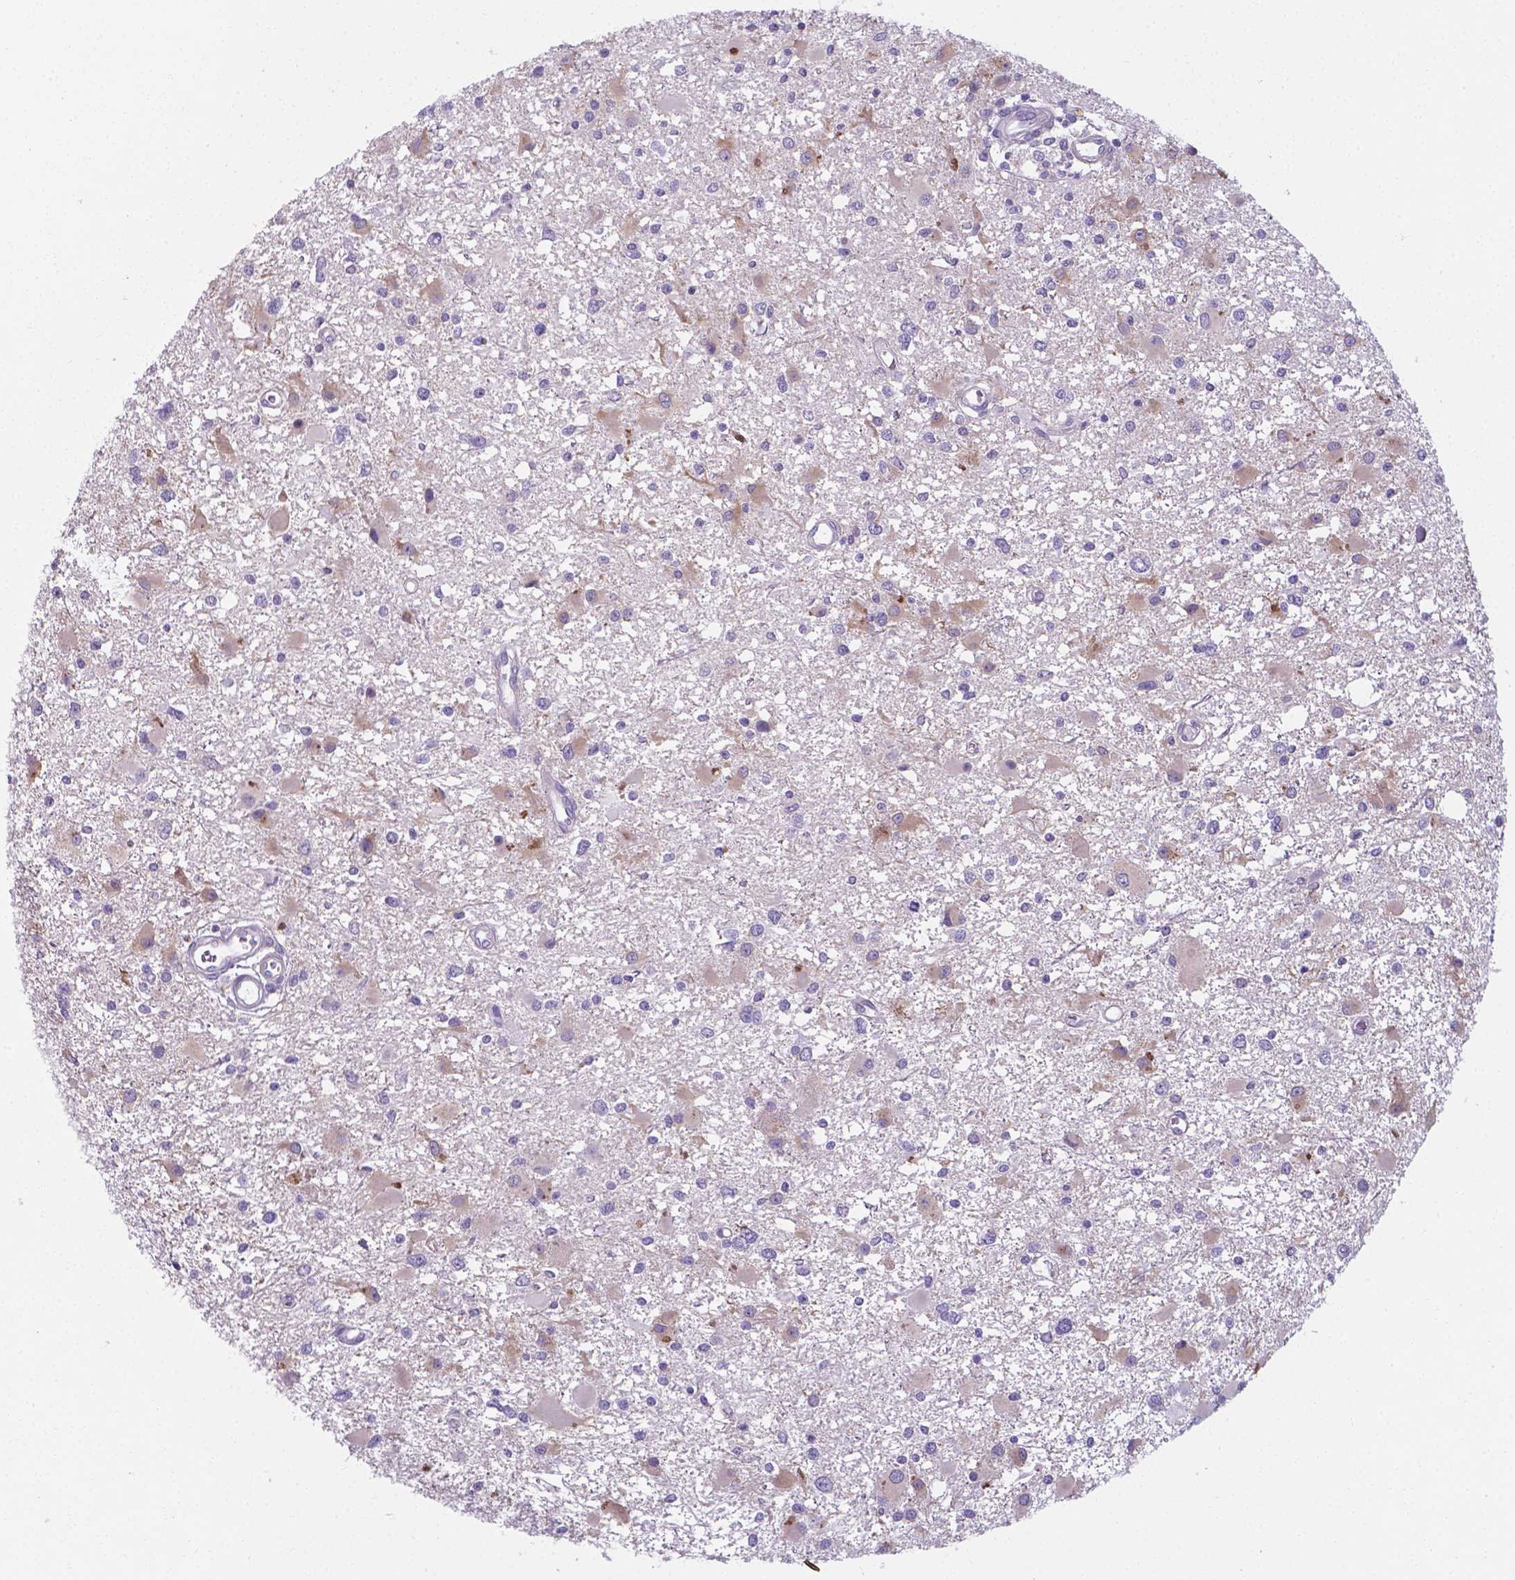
{"staining": {"intensity": "negative", "quantity": "none", "location": "none"}, "tissue": "glioma", "cell_type": "Tumor cells", "image_type": "cancer", "snomed": [{"axis": "morphology", "description": "Glioma, malignant, High grade"}, {"axis": "topography", "description": "Brain"}], "caption": "Histopathology image shows no significant protein positivity in tumor cells of glioma.", "gene": "AP5B1", "patient": {"sex": "male", "age": 54}}